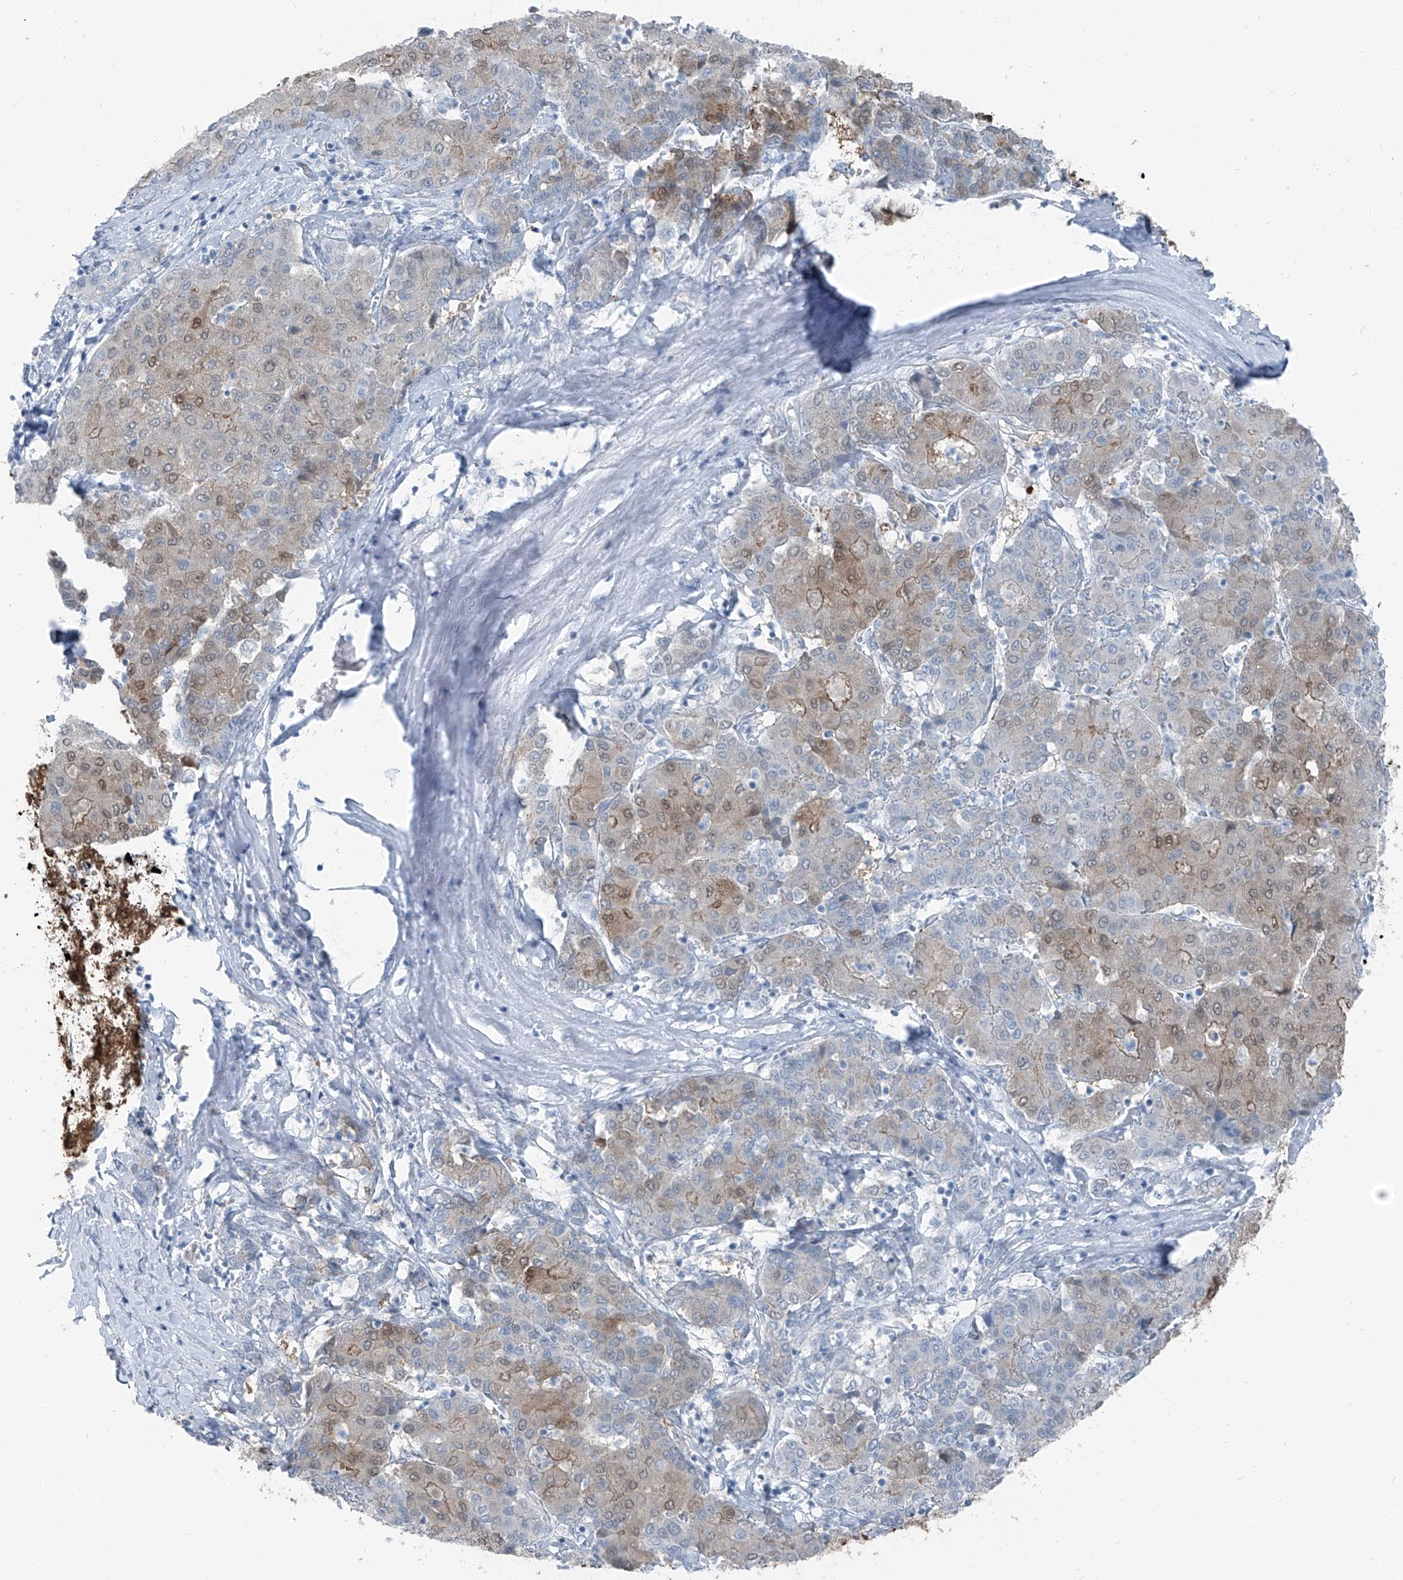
{"staining": {"intensity": "weak", "quantity": "25%-75%", "location": "cytoplasmic/membranous,nuclear"}, "tissue": "liver cancer", "cell_type": "Tumor cells", "image_type": "cancer", "snomed": [{"axis": "morphology", "description": "Carcinoma, Hepatocellular, NOS"}, {"axis": "topography", "description": "Liver"}], "caption": "Immunohistochemistry micrograph of neoplastic tissue: human hepatocellular carcinoma (liver) stained using immunohistochemistry reveals low levels of weak protein expression localized specifically in the cytoplasmic/membranous and nuclear of tumor cells, appearing as a cytoplasmic/membranous and nuclear brown color.", "gene": "RGN", "patient": {"sex": "male", "age": 65}}